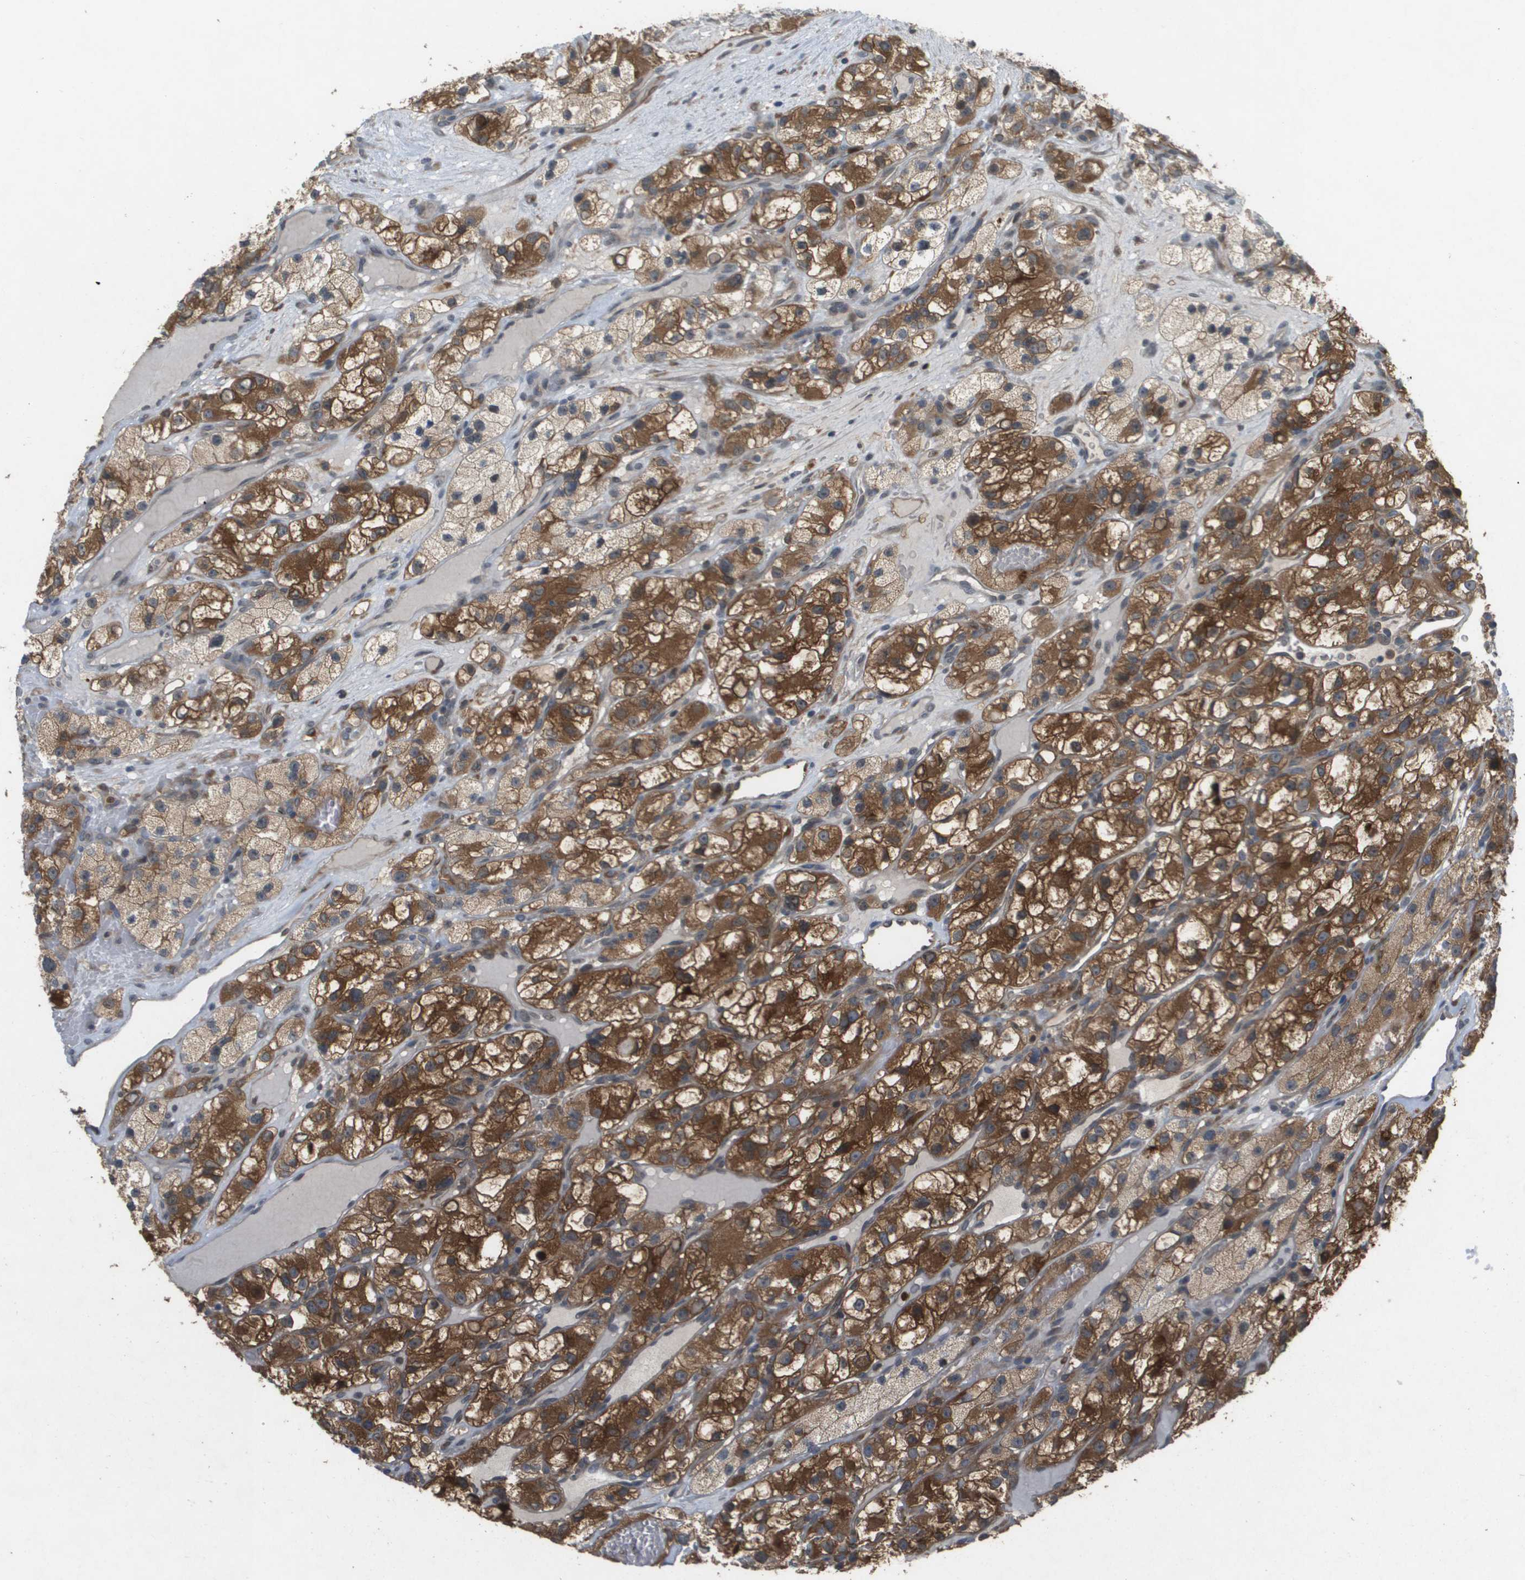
{"staining": {"intensity": "strong", "quantity": ">75%", "location": "cytoplasmic/membranous"}, "tissue": "renal cancer", "cell_type": "Tumor cells", "image_type": "cancer", "snomed": [{"axis": "morphology", "description": "Adenocarcinoma, NOS"}, {"axis": "topography", "description": "Kidney"}], "caption": "This image demonstrates IHC staining of human renal cancer, with high strong cytoplasmic/membranous expression in approximately >75% of tumor cells.", "gene": "PALD1", "patient": {"sex": "female", "age": 57}}